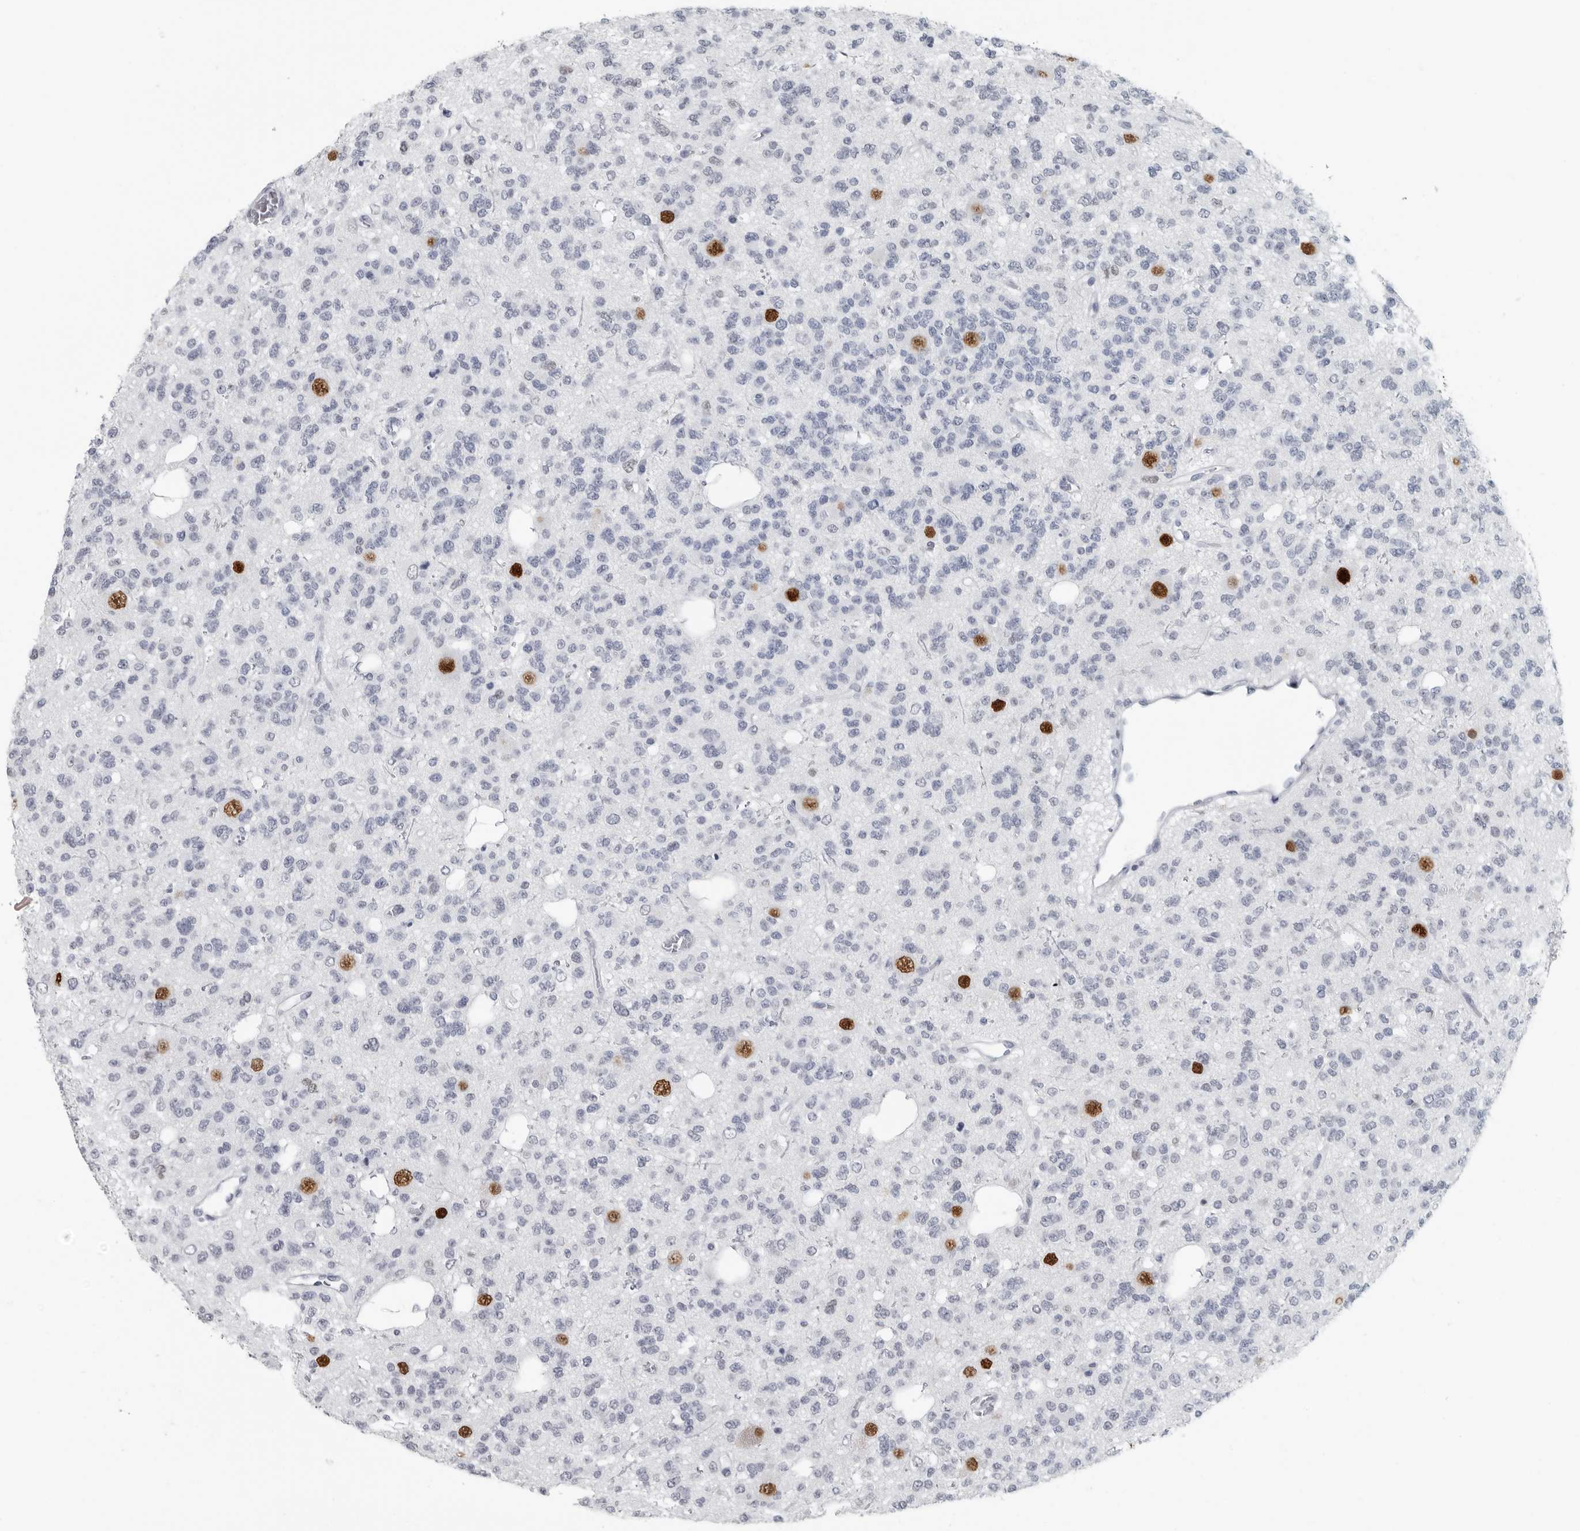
{"staining": {"intensity": "negative", "quantity": "none", "location": "none"}, "tissue": "glioma", "cell_type": "Tumor cells", "image_type": "cancer", "snomed": [{"axis": "morphology", "description": "Glioma, malignant, Low grade"}, {"axis": "topography", "description": "Brain"}], "caption": "Malignant glioma (low-grade) was stained to show a protein in brown. There is no significant expression in tumor cells.", "gene": "SATB2", "patient": {"sex": "male", "age": 38}}